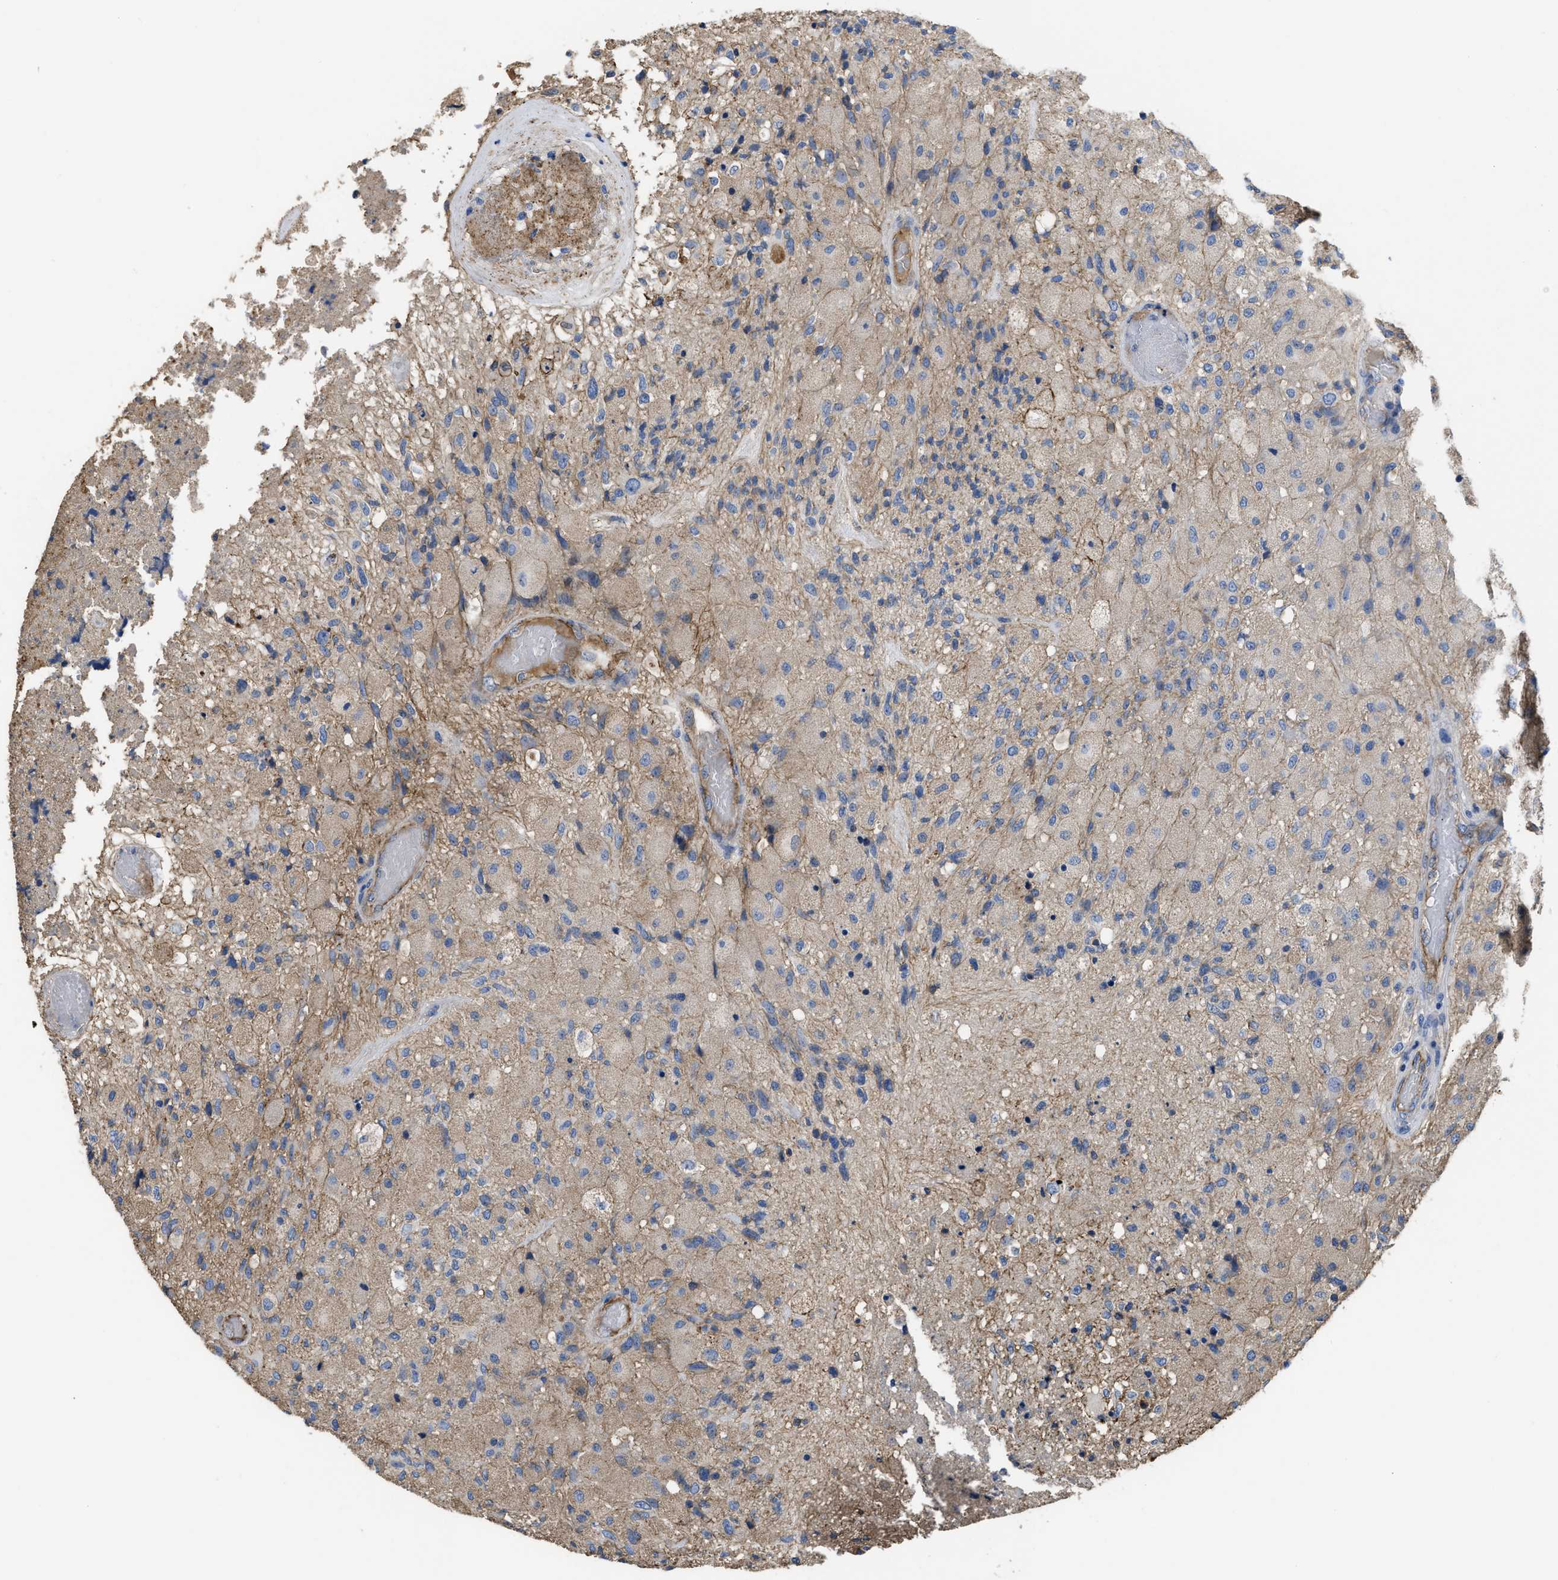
{"staining": {"intensity": "weak", "quantity": ">75%", "location": "cytoplasmic/membranous"}, "tissue": "glioma", "cell_type": "Tumor cells", "image_type": "cancer", "snomed": [{"axis": "morphology", "description": "Normal tissue, NOS"}, {"axis": "morphology", "description": "Glioma, malignant, High grade"}, {"axis": "topography", "description": "Cerebral cortex"}], "caption": "Malignant glioma (high-grade) tissue demonstrates weak cytoplasmic/membranous staining in about >75% of tumor cells, visualized by immunohistochemistry. (DAB (3,3'-diaminobenzidine) = brown stain, brightfield microscopy at high magnification).", "gene": "USP4", "patient": {"sex": "male", "age": 77}}